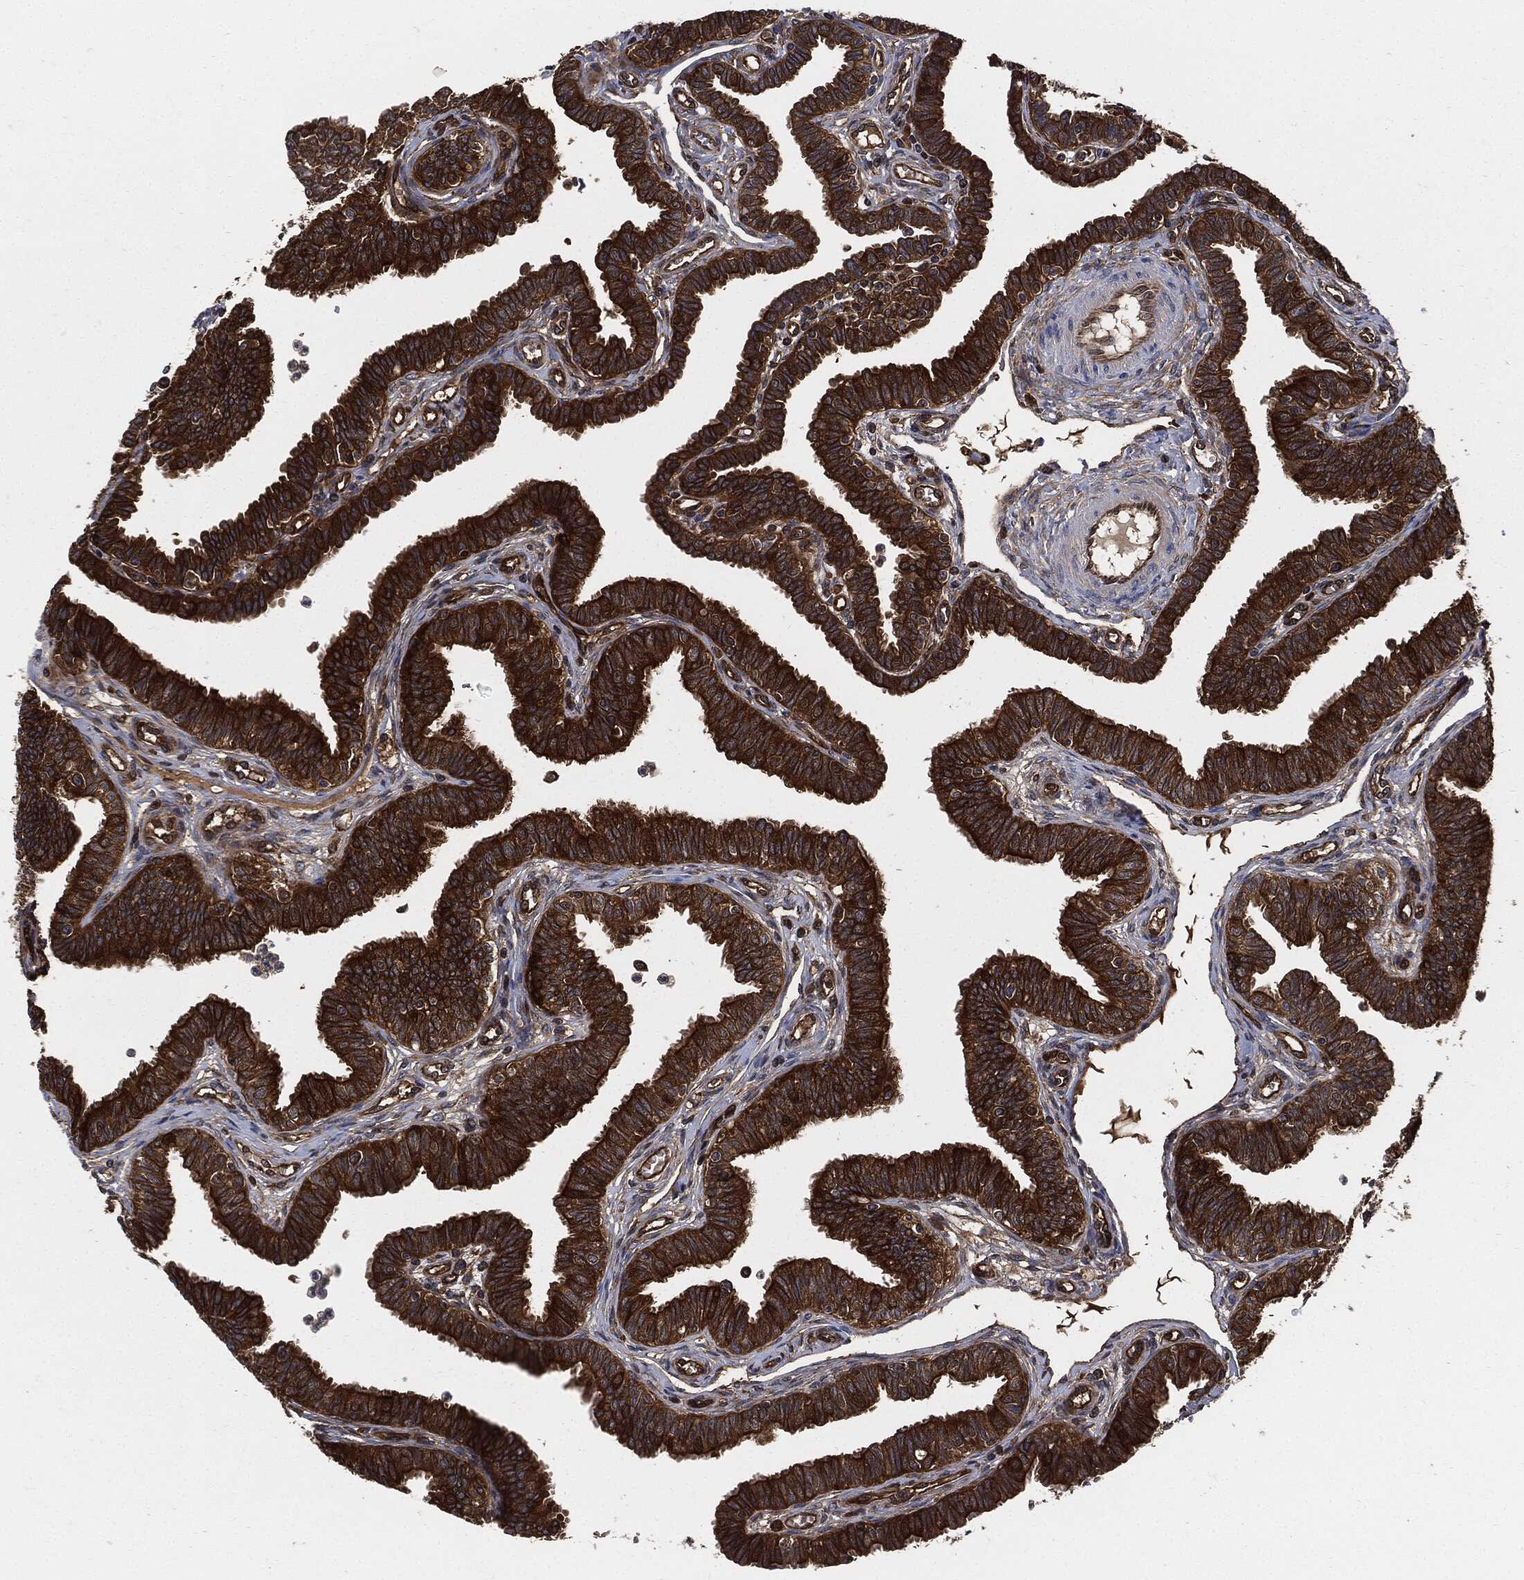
{"staining": {"intensity": "strong", "quantity": ">75%", "location": "cytoplasmic/membranous"}, "tissue": "fallopian tube", "cell_type": "Glandular cells", "image_type": "normal", "snomed": [{"axis": "morphology", "description": "Normal tissue, NOS"}, {"axis": "topography", "description": "Fallopian tube"}], "caption": "A high-resolution histopathology image shows IHC staining of normal fallopian tube, which exhibits strong cytoplasmic/membranous expression in approximately >75% of glandular cells. (DAB (3,3'-diaminobenzidine) = brown stain, brightfield microscopy at high magnification).", "gene": "XPNPEP1", "patient": {"sex": "female", "age": 36}}